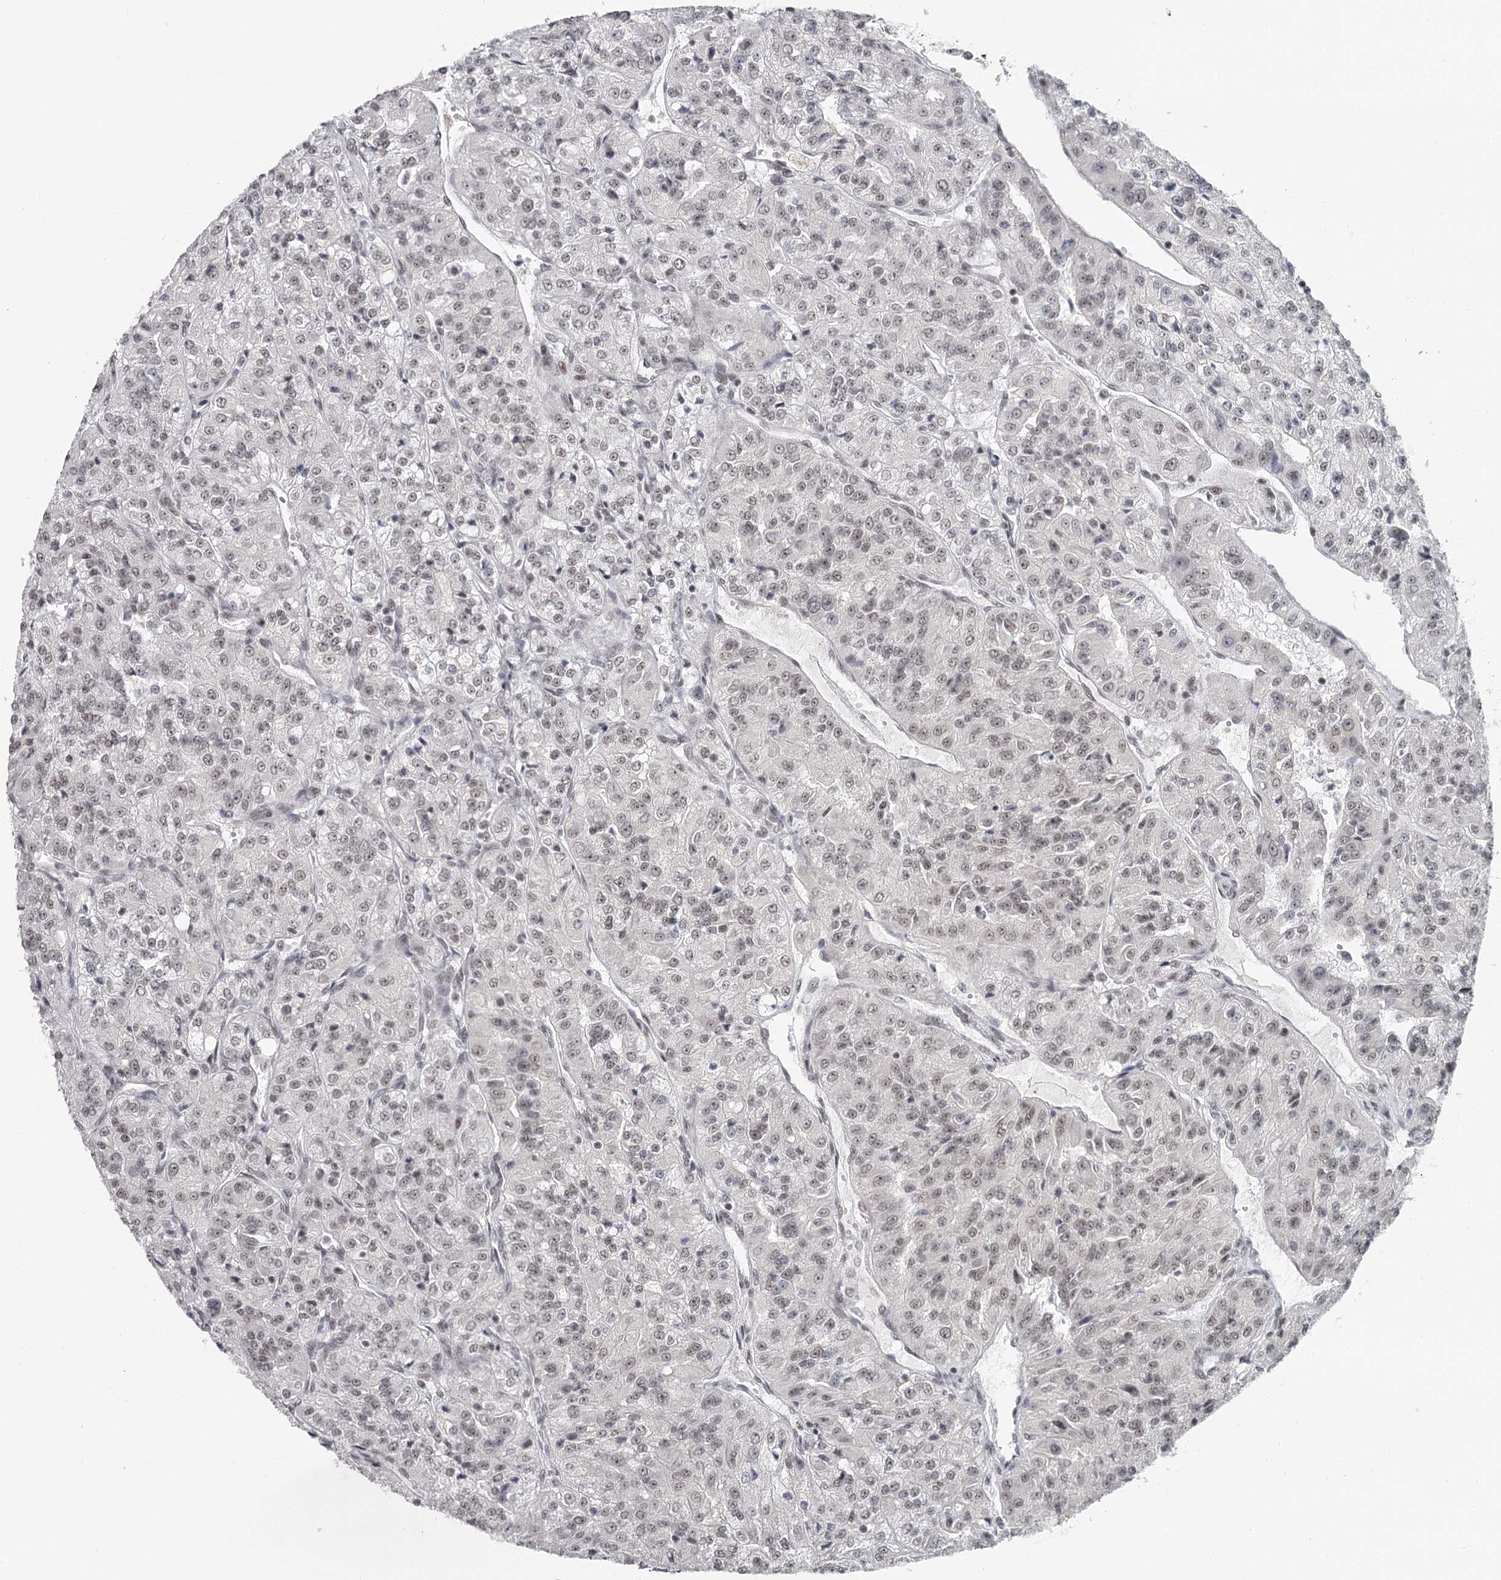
{"staining": {"intensity": "weak", "quantity": ">75%", "location": "nuclear"}, "tissue": "renal cancer", "cell_type": "Tumor cells", "image_type": "cancer", "snomed": [{"axis": "morphology", "description": "Adenocarcinoma, NOS"}, {"axis": "topography", "description": "Kidney"}], "caption": "Protein expression analysis of human renal adenocarcinoma reveals weak nuclear expression in about >75% of tumor cells. Immunohistochemistry (ihc) stains the protein in brown and the nuclei are stained blue.", "gene": "FAM13C", "patient": {"sex": "female", "age": 63}}